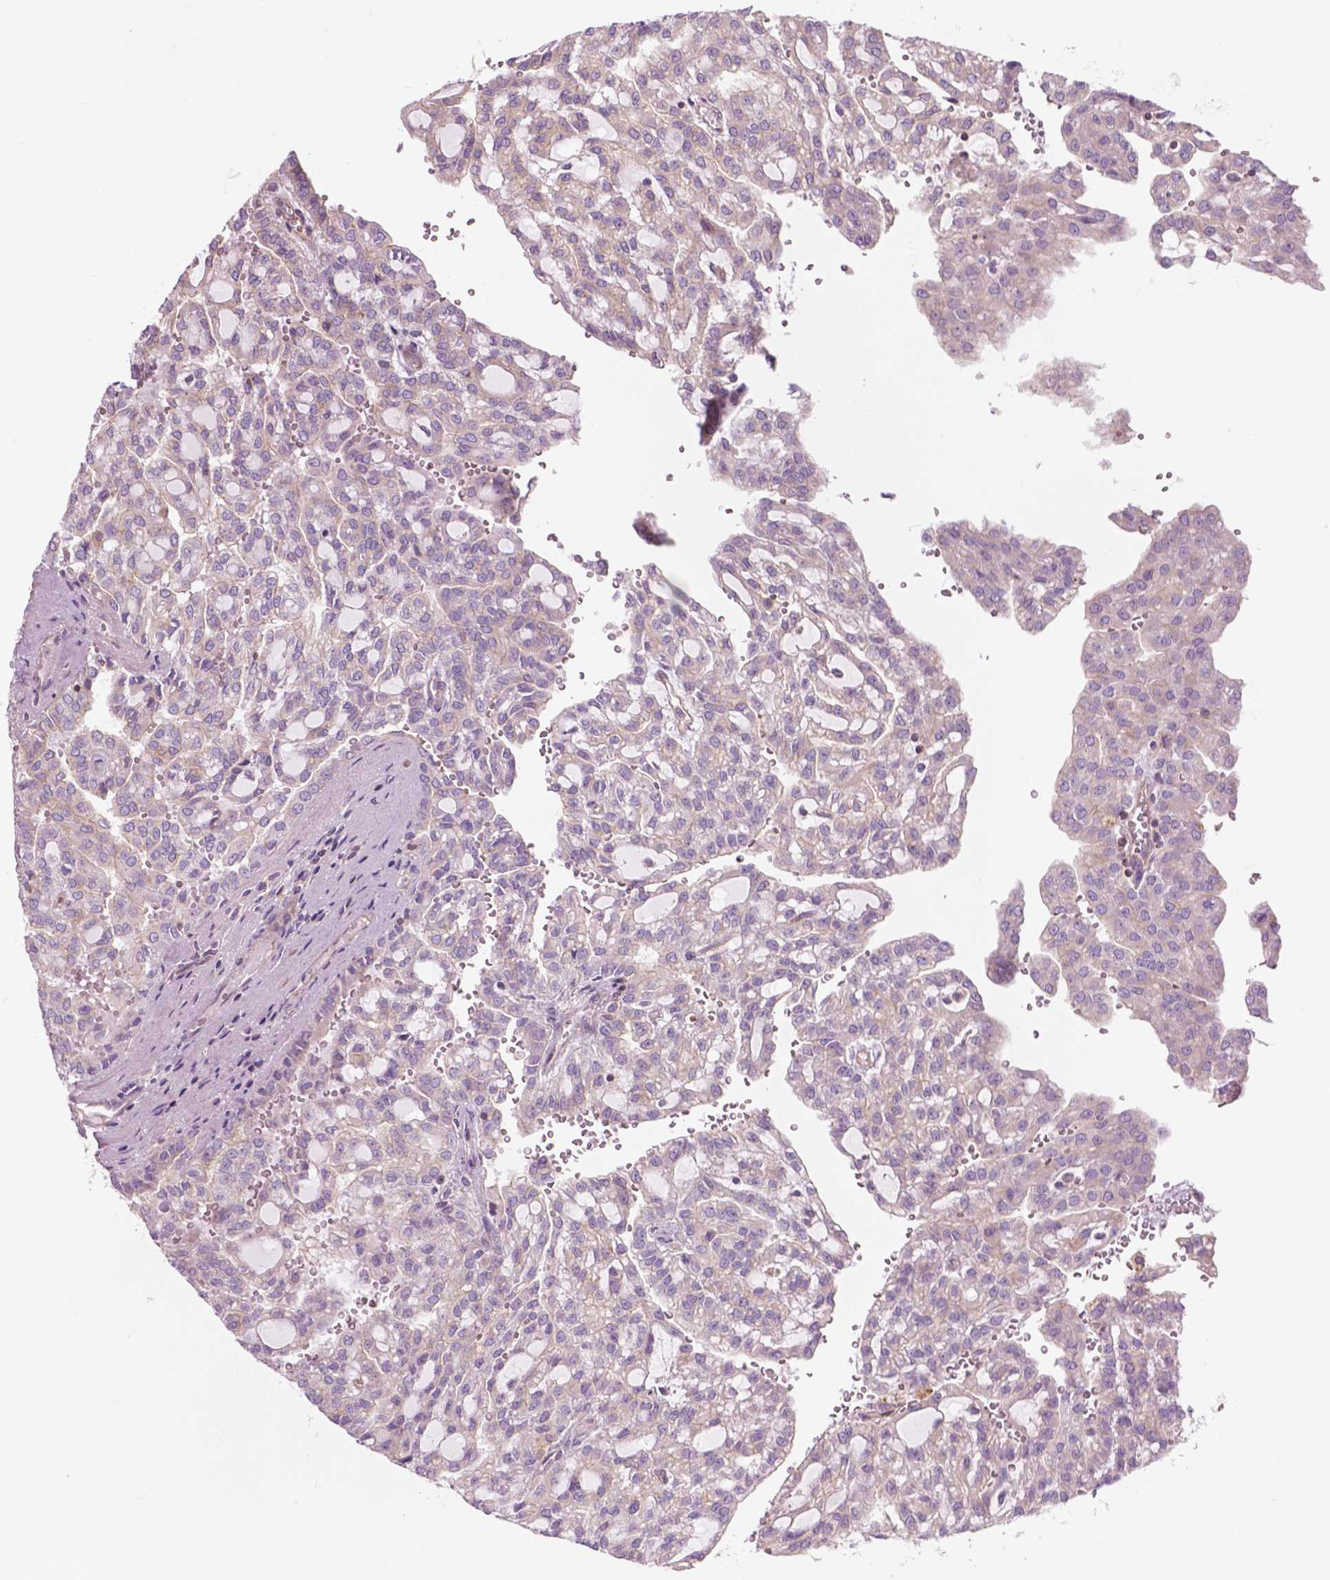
{"staining": {"intensity": "negative", "quantity": "none", "location": "none"}, "tissue": "renal cancer", "cell_type": "Tumor cells", "image_type": "cancer", "snomed": [{"axis": "morphology", "description": "Adenocarcinoma, NOS"}, {"axis": "topography", "description": "Kidney"}], "caption": "Immunohistochemical staining of human renal cancer displays no significant expression in tumor cells. (Immunohistochemistry, brightfield microscopy, high magnification).", "gene": "SURF4", "patient": {"sex": "male", "age": 63}}